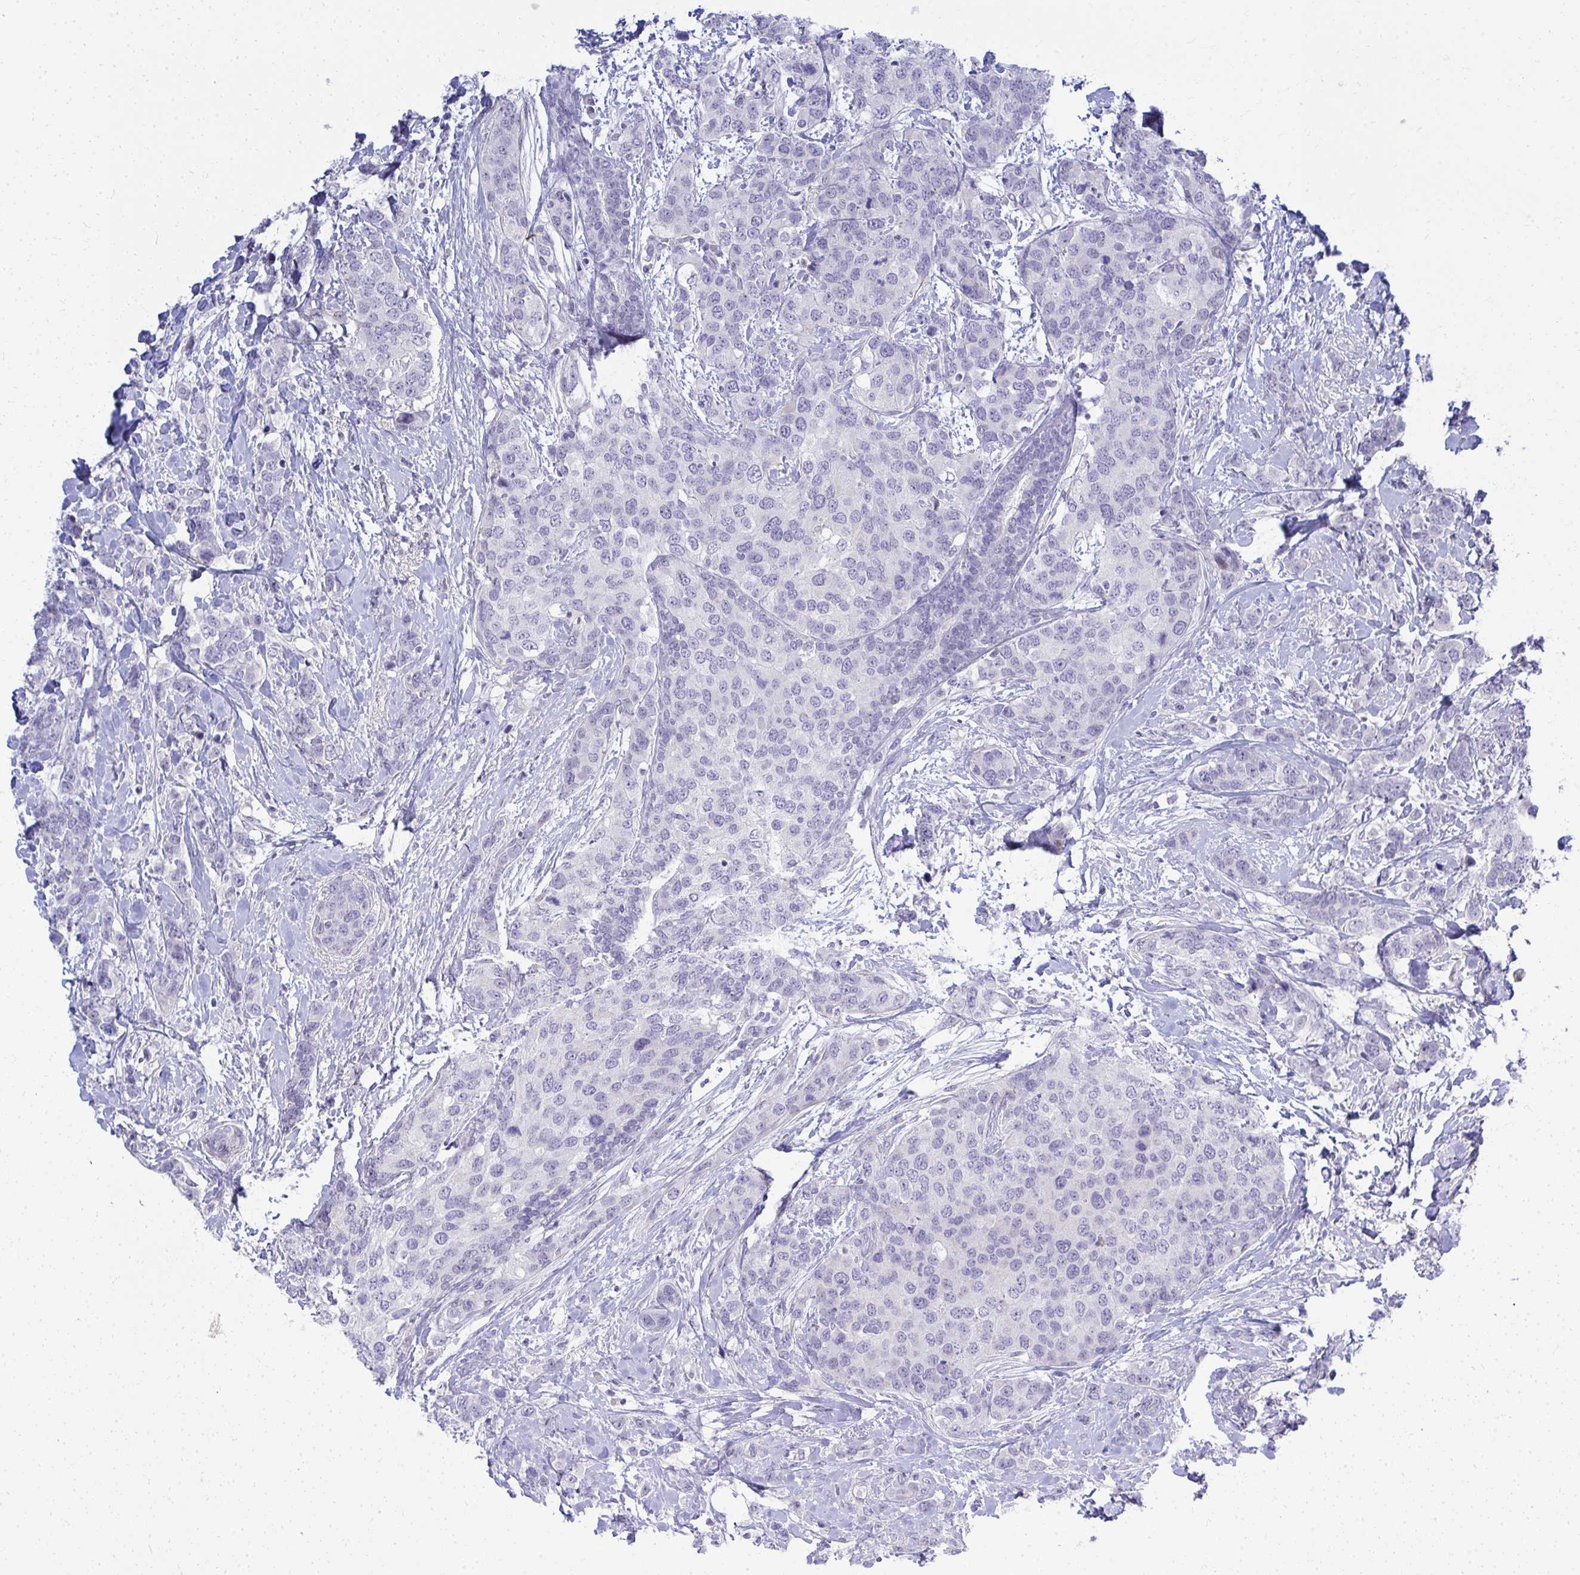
{"staining": {"intensity": "negative", "quantity": "none", "location": "none"}, "tissue": "breast cancer", "cell_type": "Tumor cells", "image_type": "cancer", "snomed": [{"axis": "morphology", "description": "Lobular carcinoma"}, {"axis": "topography", "description": "Breast"}], "caption": "Tumor cells are negative for brown protein staining in breast lobular carcinoma. The staining is performed using DAB brown chromogen with nuclei counter-stained in using hematoxylin.", "gene": "EID3", "patient": {"sex": "female", "age": 59}}